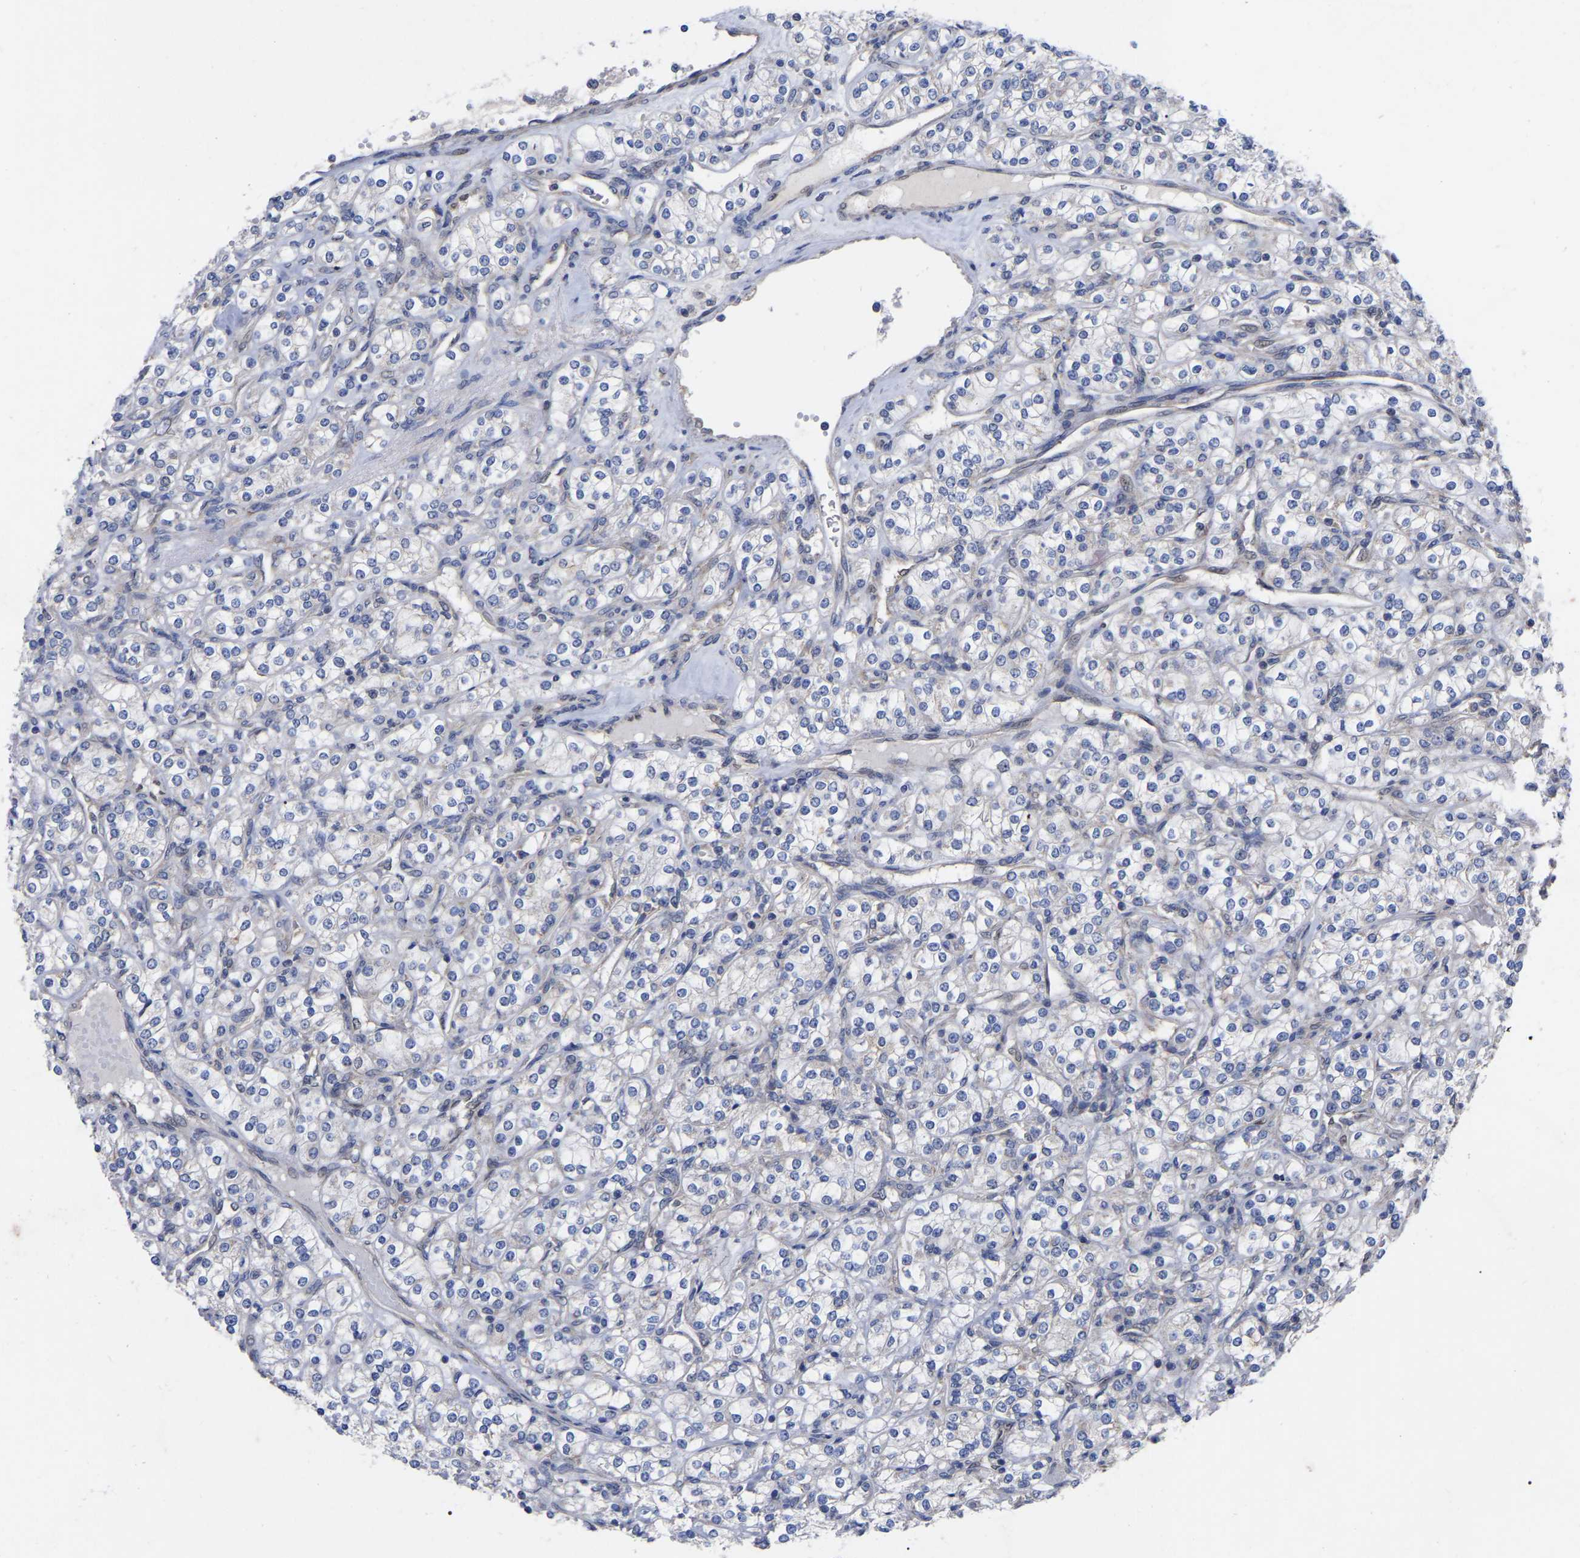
{"staining": {"intensity": "negative", "quantity": "none", "location": "none"}, "tissue": "renal cancer", "cell_type": "Tumor cells", "image_type": "cancer", "snomed": [{"axis": "morphology", "description": "Adenocarcinoma, NOS"}, {"axis": "topography", "description": "Kidney"}], "caption": "Immunohistochemical staining of human renal cancer (adenocarcinoma) reveals no significant positivity in tumor cells.", "gene": "TCP1", "patient": {"sex": "male", "age": 77}}